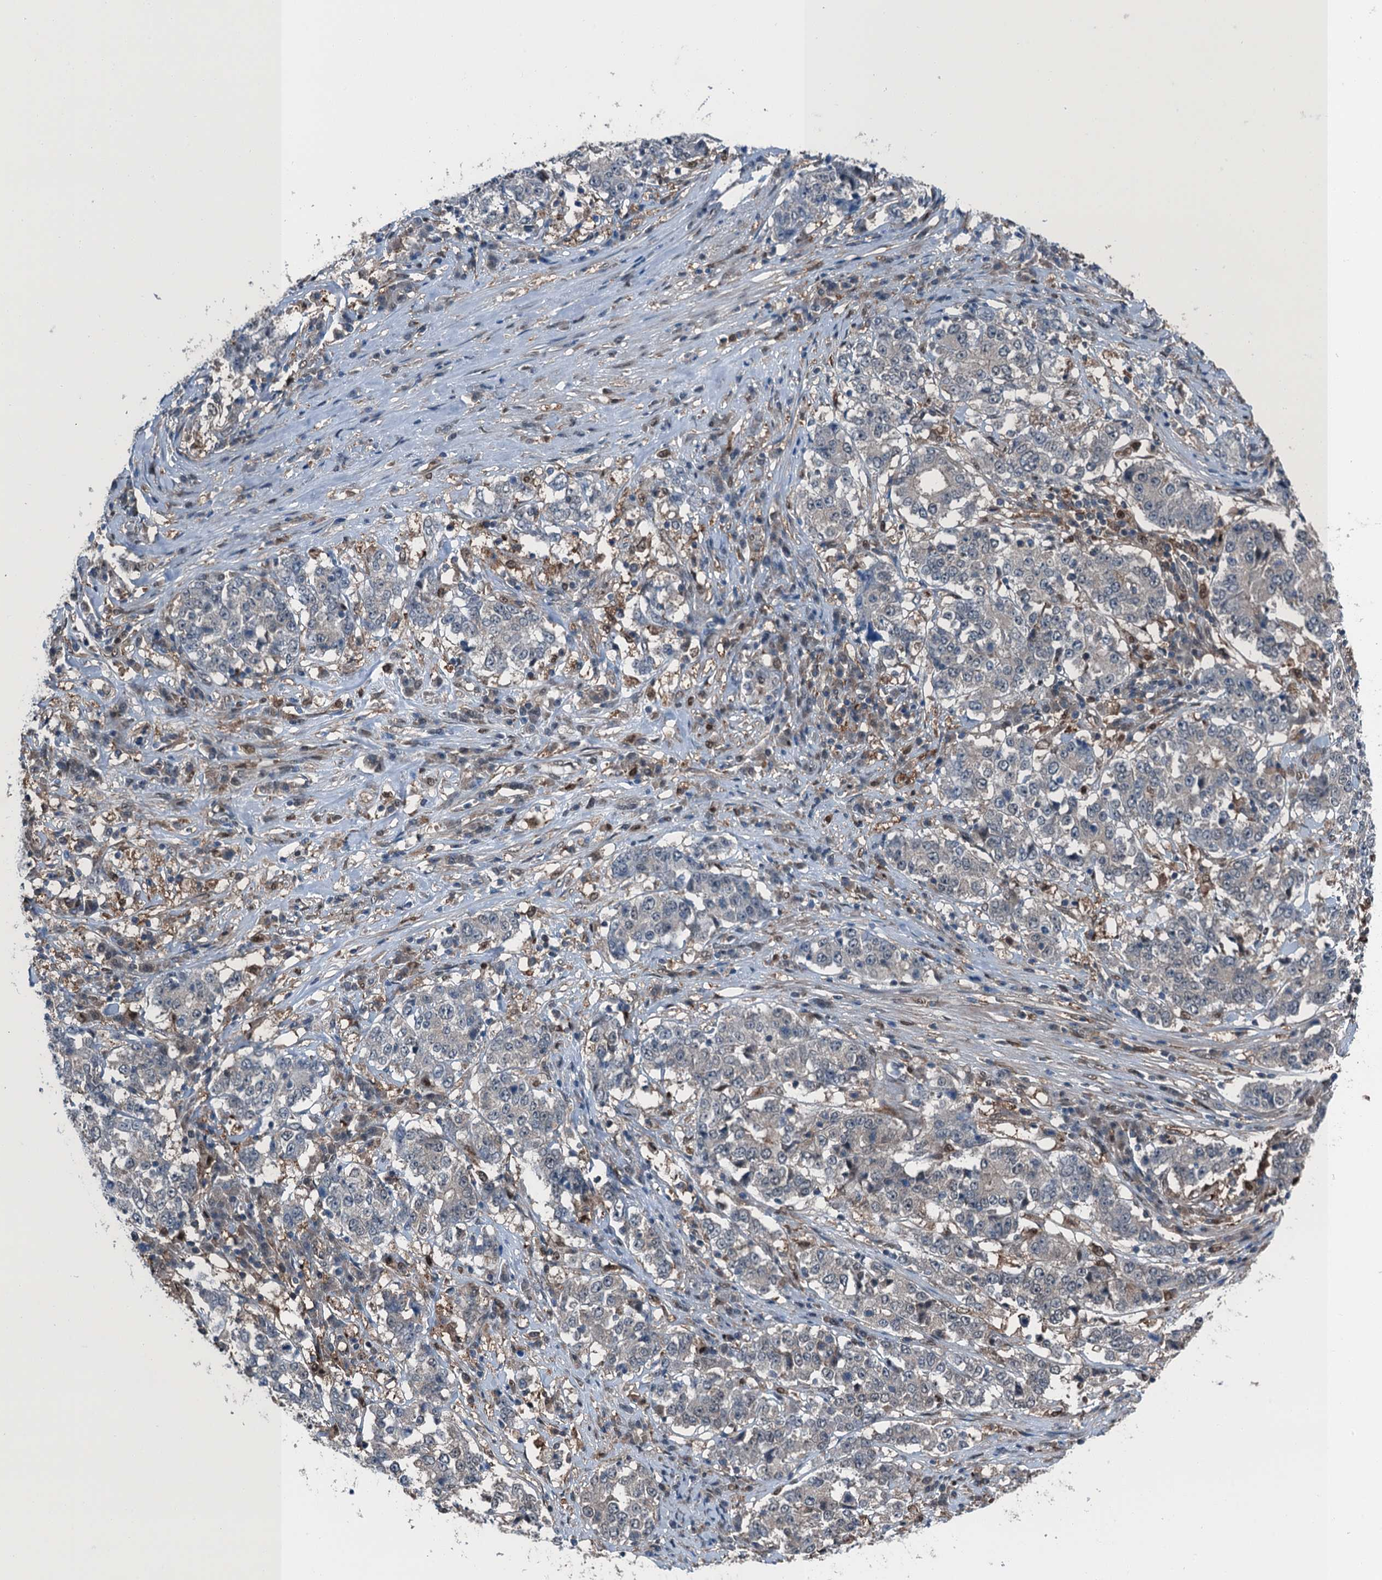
{"staining": {"intensity": "negative", "quantity": "none", "location": "none"}, "tissue": "stomach cancer", "cell_type": "Tumor cells", "image_type": "cancer", "snomed": [{"axis": "morphology", "description": "Adenocarcinoma, NOS"}, {"axis": "topography", "description": "Stomach"}], "caption": "IHC of stomach adenocarcinoma shows no expression in tumor cells.", "gene": "RNH1", "patient": {"sex": "male", "age": 59}}